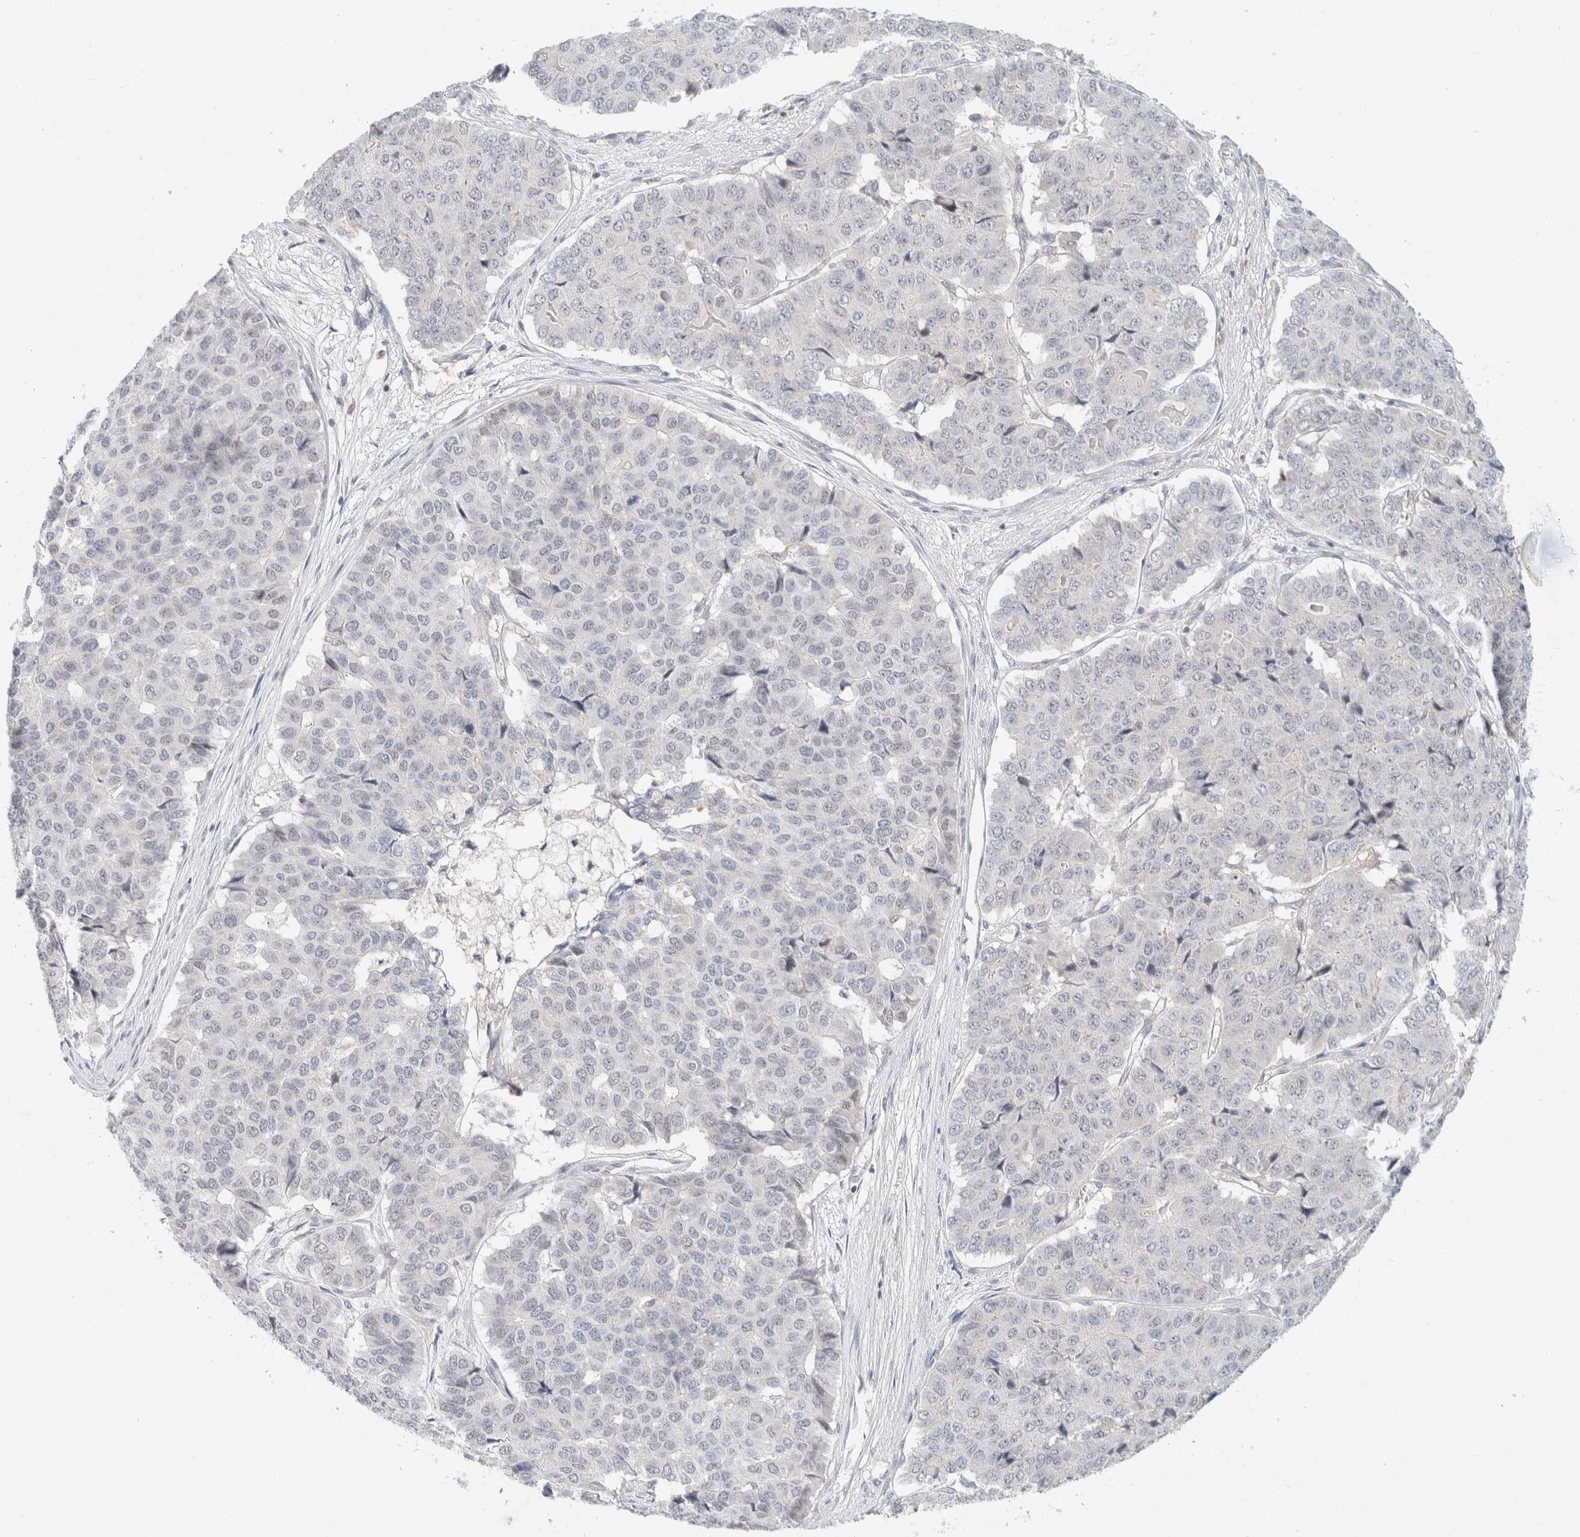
{"staining": {"intensity": "negative", "quantity": "none", "location": "none"}, "tissue": "pancreatic cancer", "cell_type": "Tumor cells", "image_type": "cancer", "snomed": [{"axis": "morphology", "description": "Adenocarcinoma, NOS"}, {"axis": "topography", "description": "Pancreas"}], "caption": "Pancreatic cancer (adenocarcinoma) was stained to show a protein in brown. There is no significant positivity in tumor cells.", "gene": "MRM3", "patient": {"sex": "male", "age": 50}}